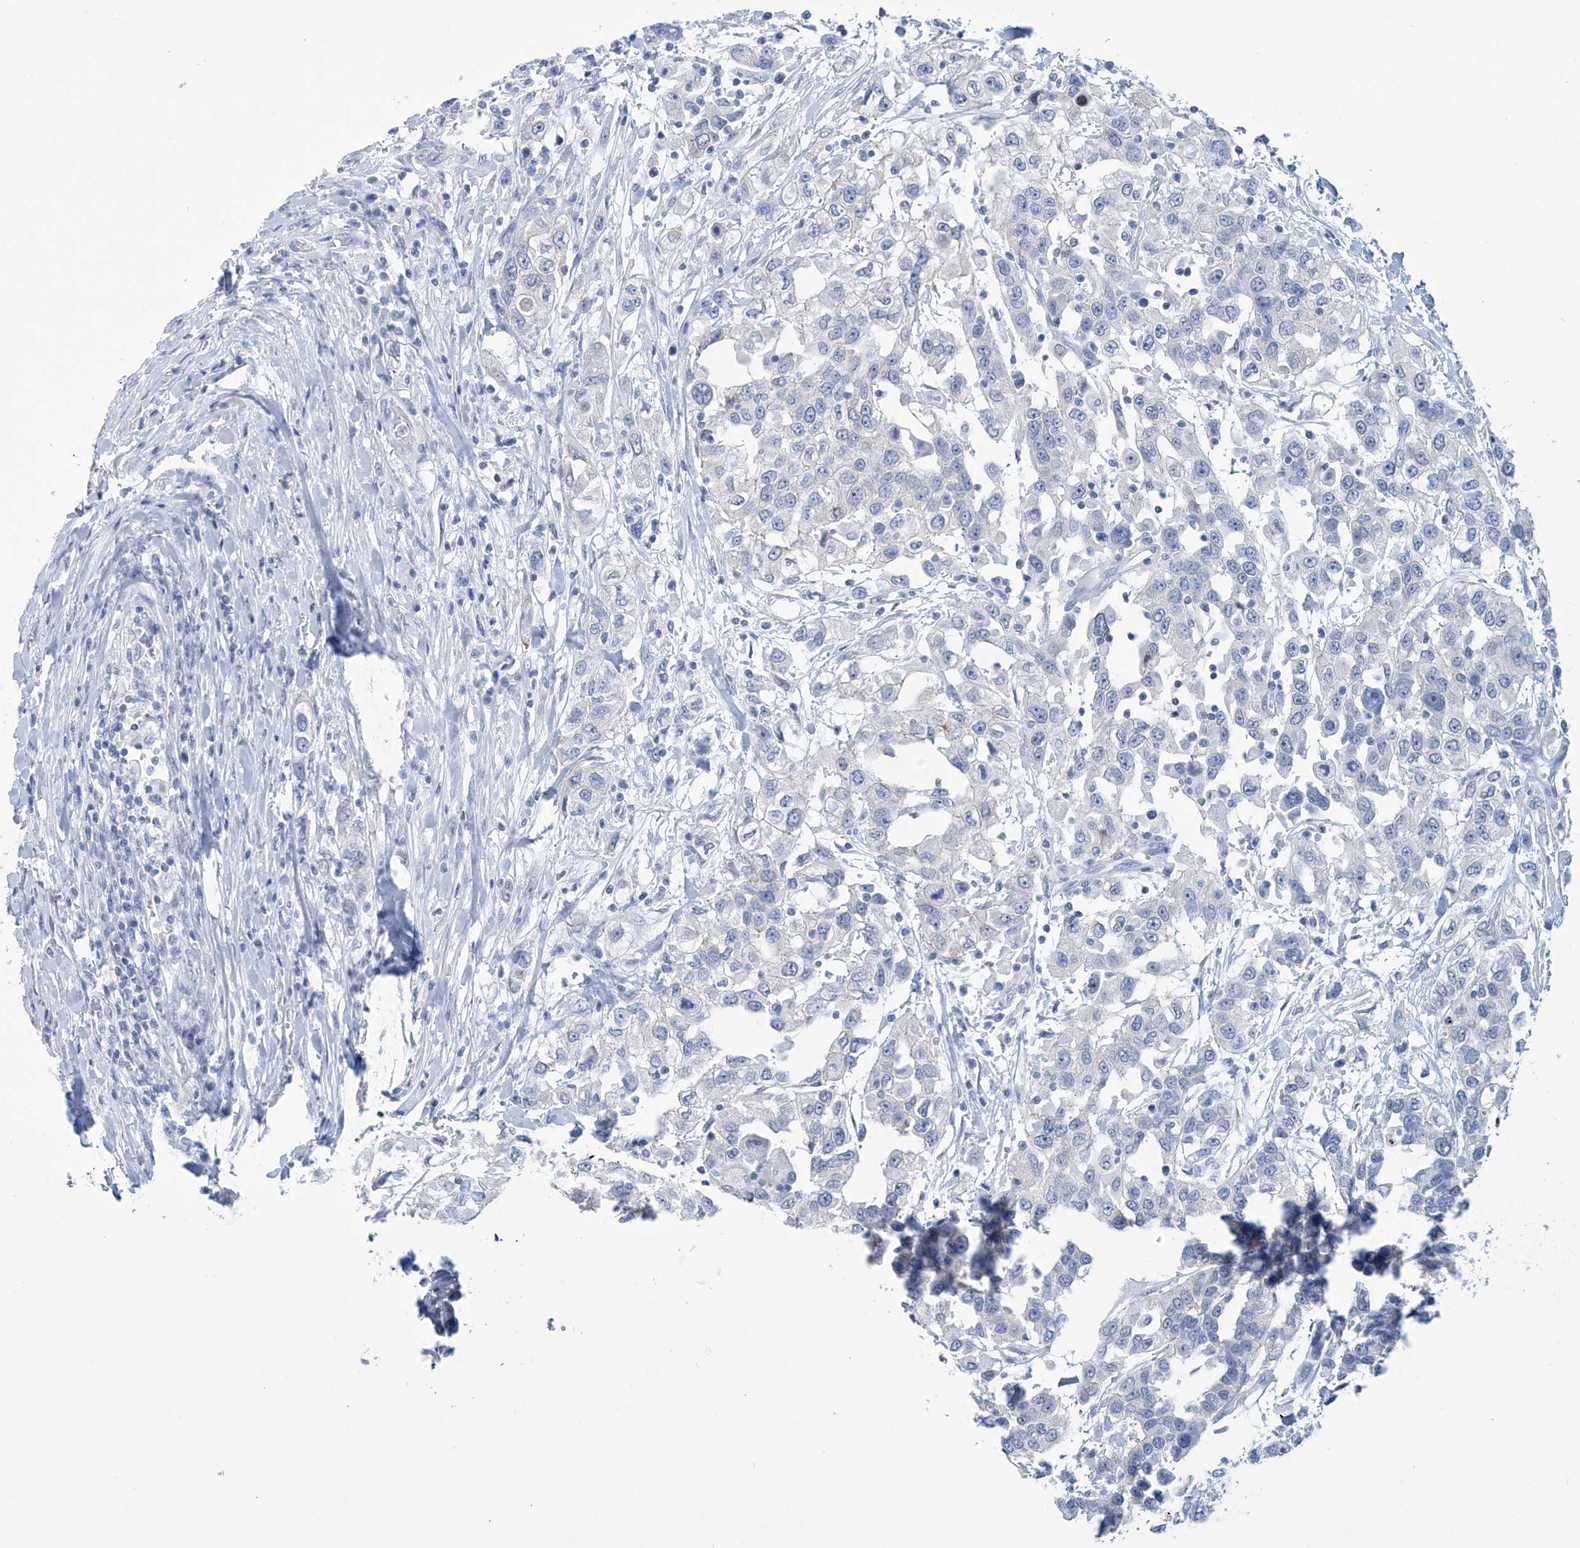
{"staining": {"intensity": "negative", "quantity": "none", "location": "none"}, "tissue": "urothelial cancer", "cell_type": "Tumor cells", "image_type": "cancer", "snomed": [{"axis": "morphology", "description": "Urothelial carcinoma, High grade"}, {"axis": "topography", "description": "Urinary bladder"}], "caption": "This is an immunohistochemistry (IHC) photomicrograph of urothelial carcinoma (high-grade). There is no expression in tumor cells.", "gene": "DSP", "patient": {"sex": "female", "age": 80}}